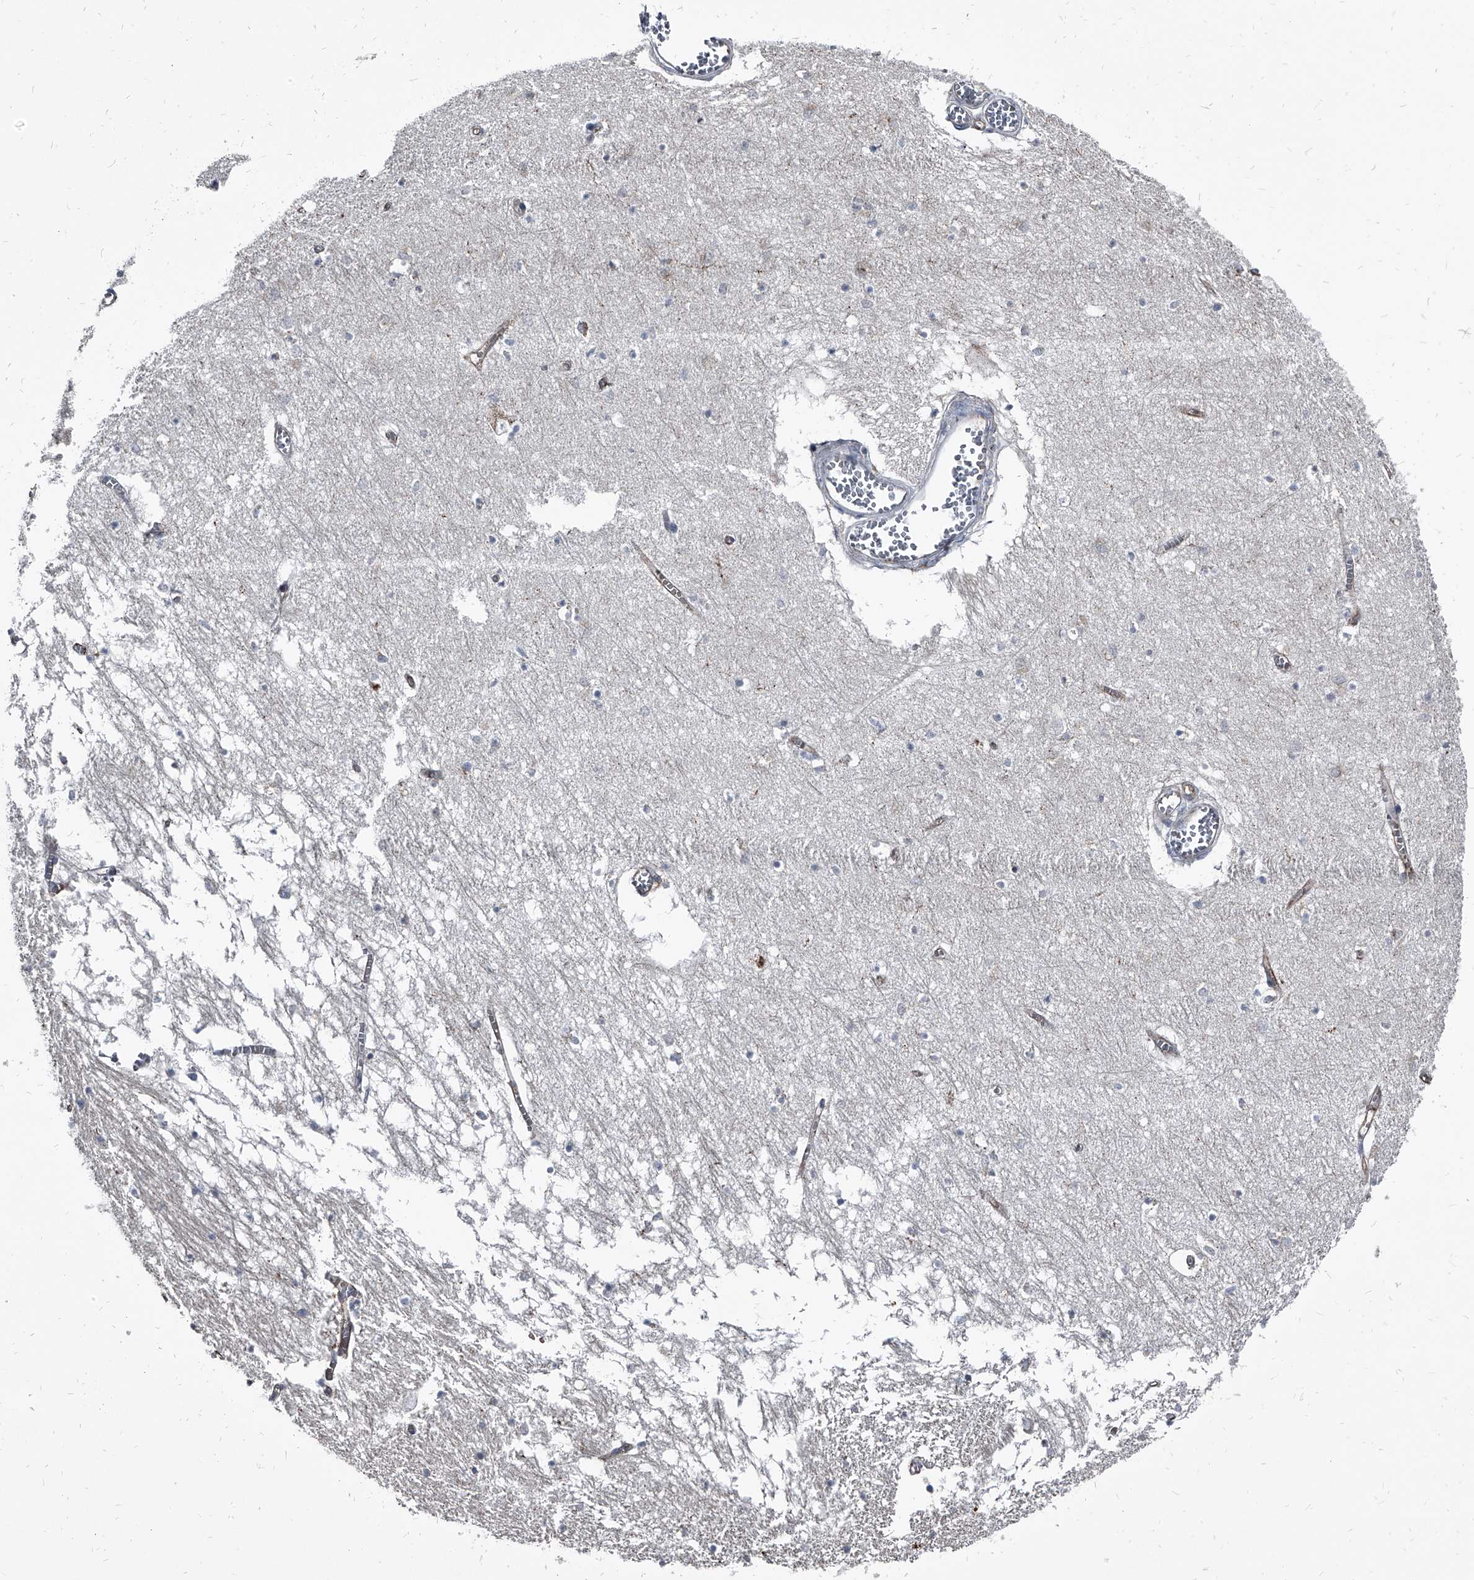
{"staining": {"intensity": "negative", "quantity": "none", "location": "none"}, "tissue": "hippocampus", "cell_type": "Glial cells", "image_type": "normal", "snomed": [{"axis": "morphology", "description": "Normal tissue, NOS"}, {"axis": "topography", "description": "Hippocampus"}], "caption": "Immunohistochemistry photomicrograph of unremarkable hippocampus stained for a protein (brown), which demonstrates no expression in glial cells. (Stains: DAB IHC with hematoxylin counter stain, Microscopy: brightfield microscopy at high magnification).", "gene": "PGLYRP3", "patient": {"sex": "male", "age": 70}}